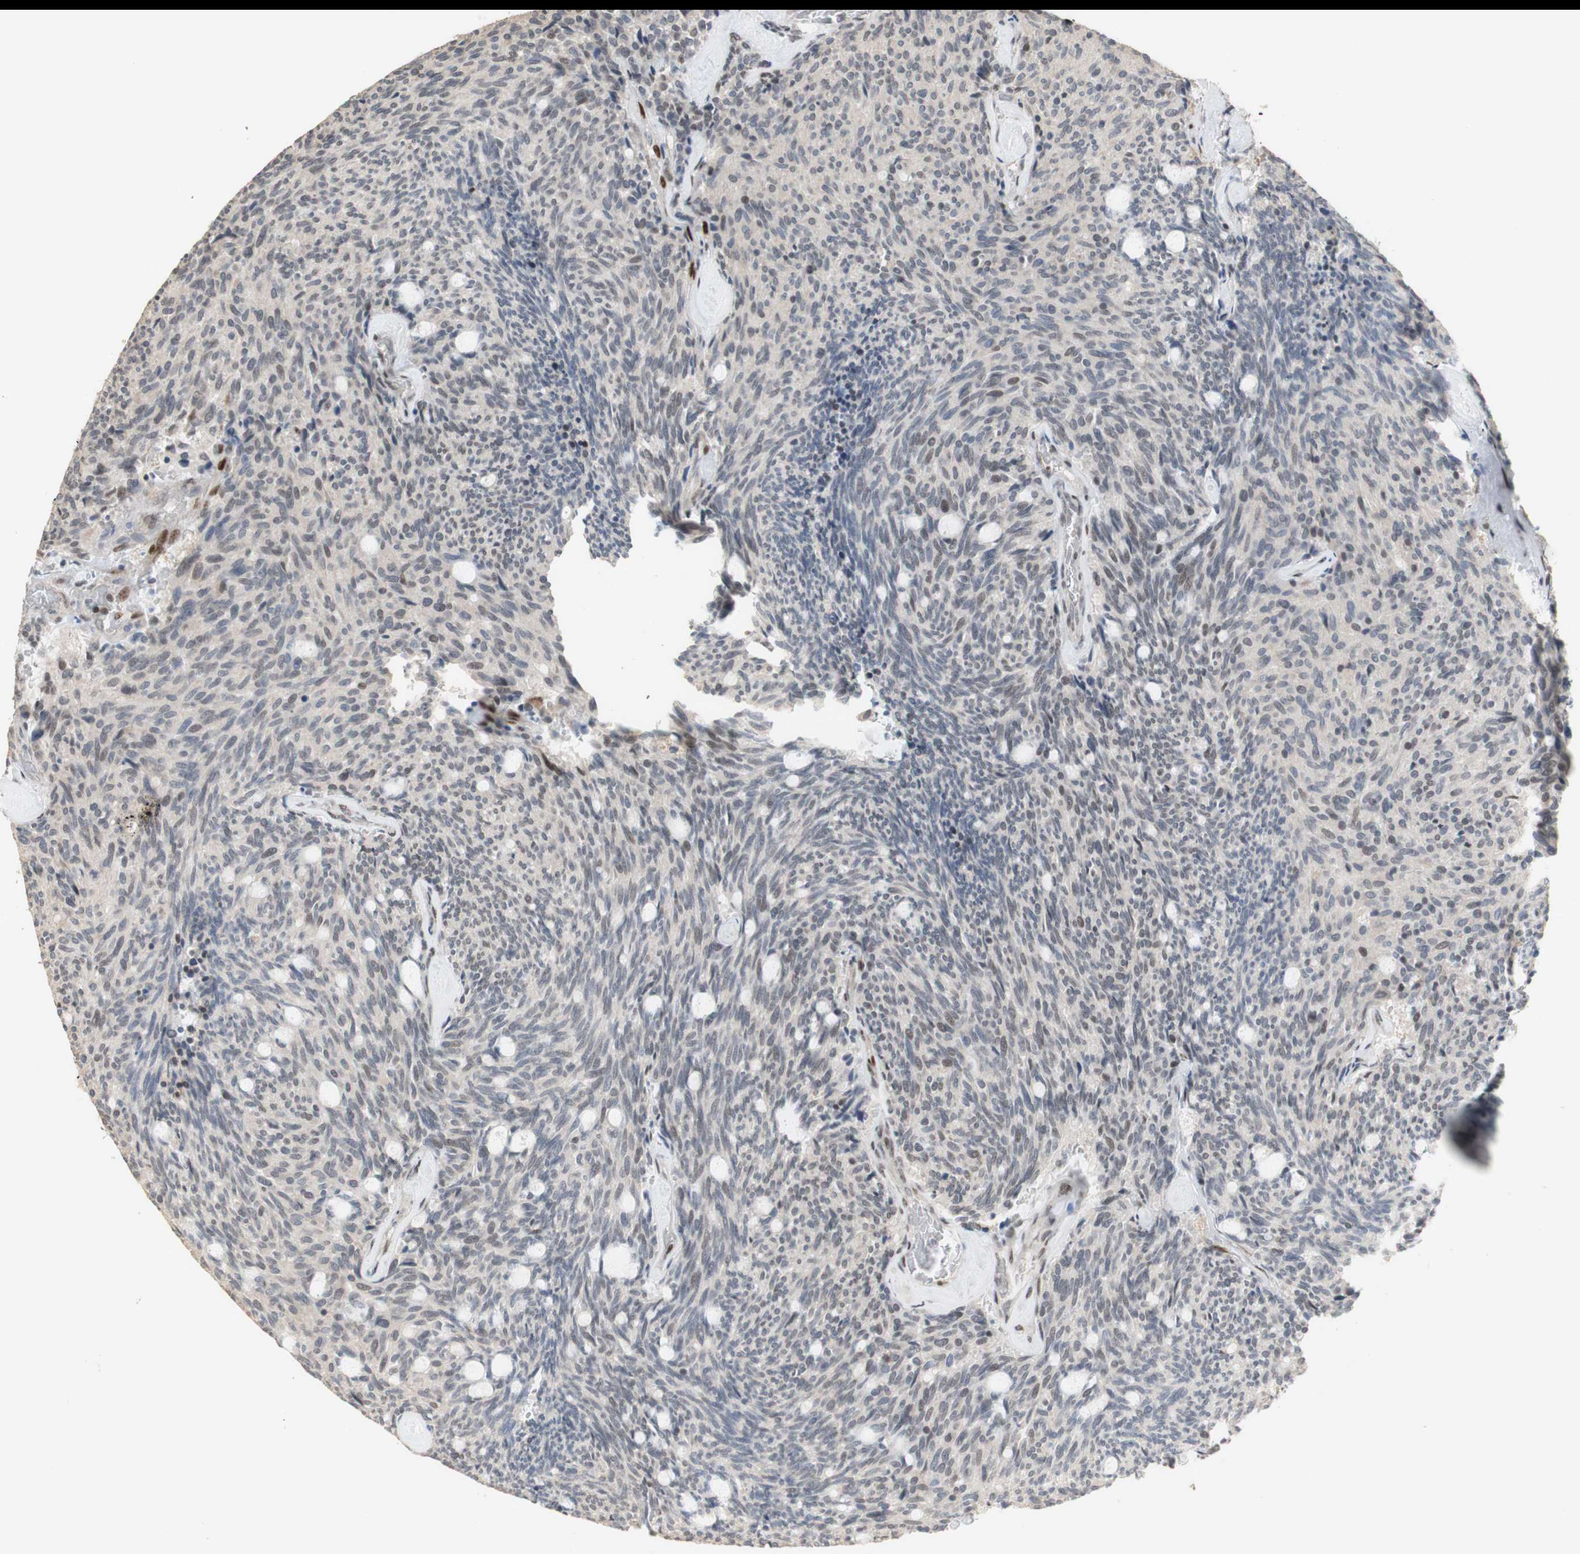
{"staining": {"intensity": "negative", "quantity": "none", "location": "none"}, "tissue": "carcinoid", "cell_type": "Tumor cells", "image_type": "cancer", "snomed": [{"axis": "morphology", "description": "Carcinoid, malignant, NOS"}, {"axis": "topography", "description": "Pancreas"}], "caption": "An immunohistochemistry image of carcinoid (malignant) is shown. There is no staining in tumor cells of carcinoid (malignant).", "gene": "FOXP1", "patient": {"sex": "female", "age": 54}}